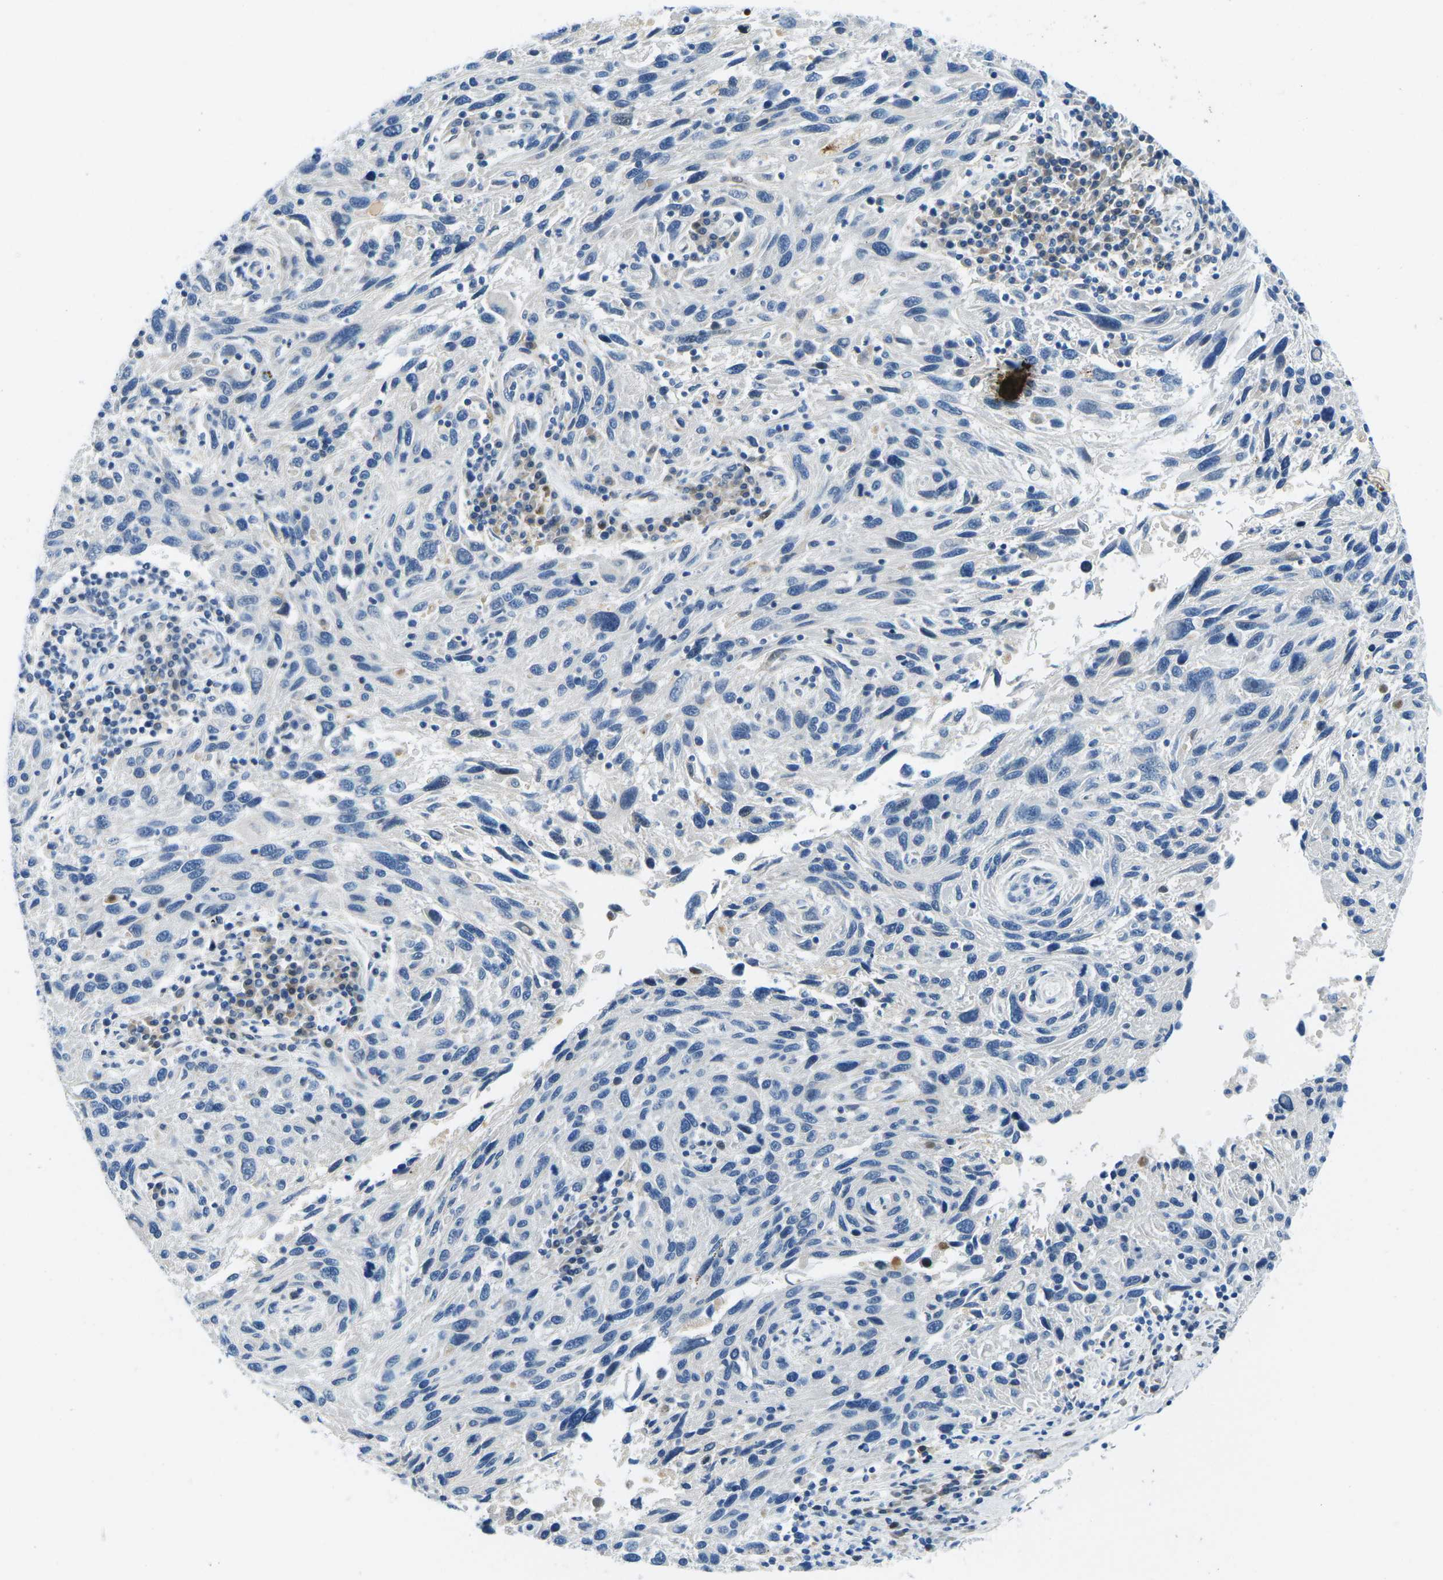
{"staining": {"intensity": "negative", "quantity": "none", "location": "none"}, "tissue": "melanoma", "cell_type": "Tumor cells", "image_type": "cancer", "snomed": [{"axis": "morphology", "description": "Malignant melanoma, NOS"}, {"axis": "topography", "description": "Skin"}], "caption": "This is an immunohistochemistry histopathology image of melanoma. There is no staining in tumor cells.", "gene": "CFB", "patient": {"sex": "male", "age": 53}}